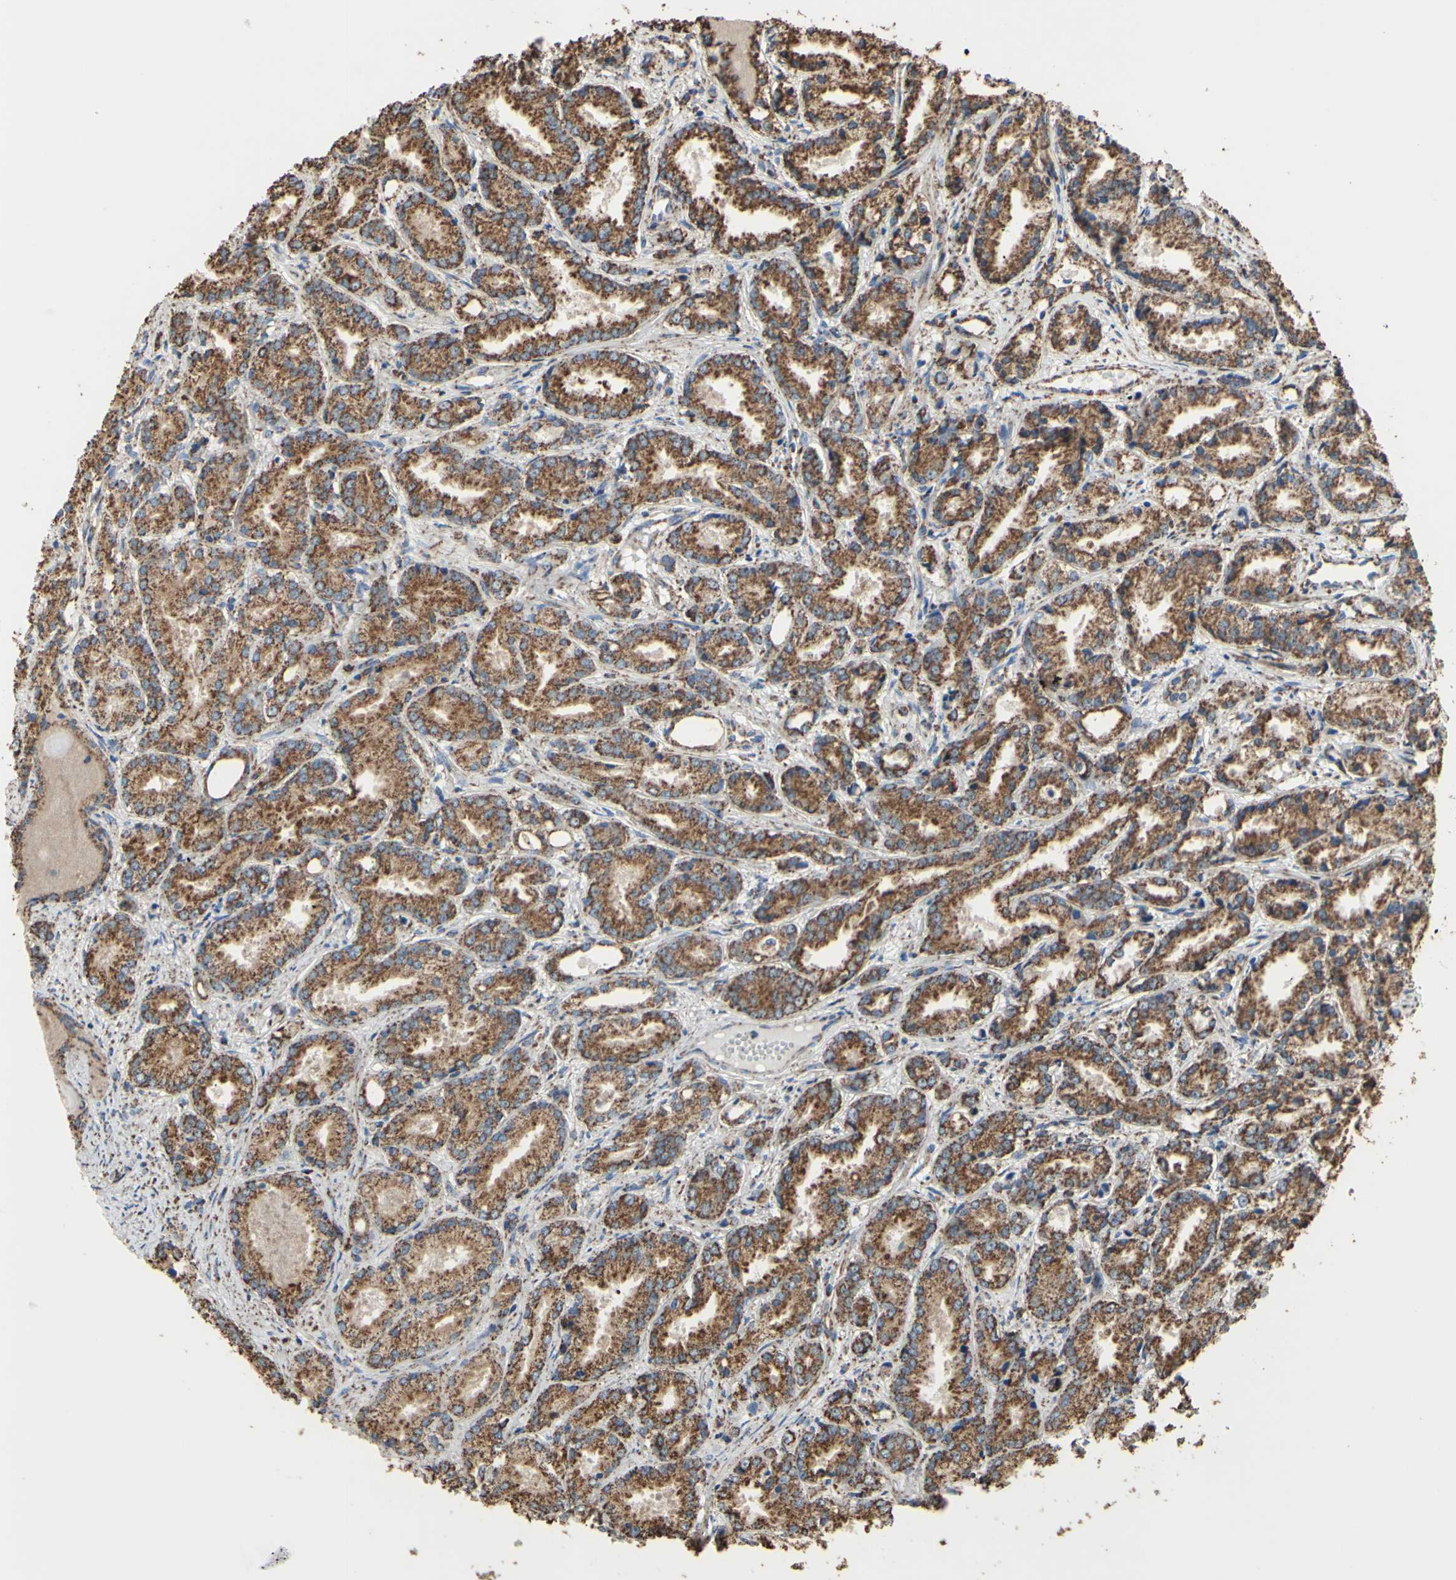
{"staining": {"intensity": "moderate", "quantity": ">75%", "location": "cytoplasmic/membranous"}, "tissue": "prostate cancer", "cell_type": "Tumor cells", "image_type": "cancer", "snomed": [{"axis": "morphology", "description": "Adenocarcinoma, Low grade"}, {"axis": "topography", "description": "Prostate"}], "caption": "Immunohistochemical staining of human prostate adenocarcinoma (low-grade) shows medium levels of moderate cytoplasmic/membranous staining in approximately >75% of tumor cells.", "gene": "CMKLR2", "patient": {"sex": "male", "age": 72}}